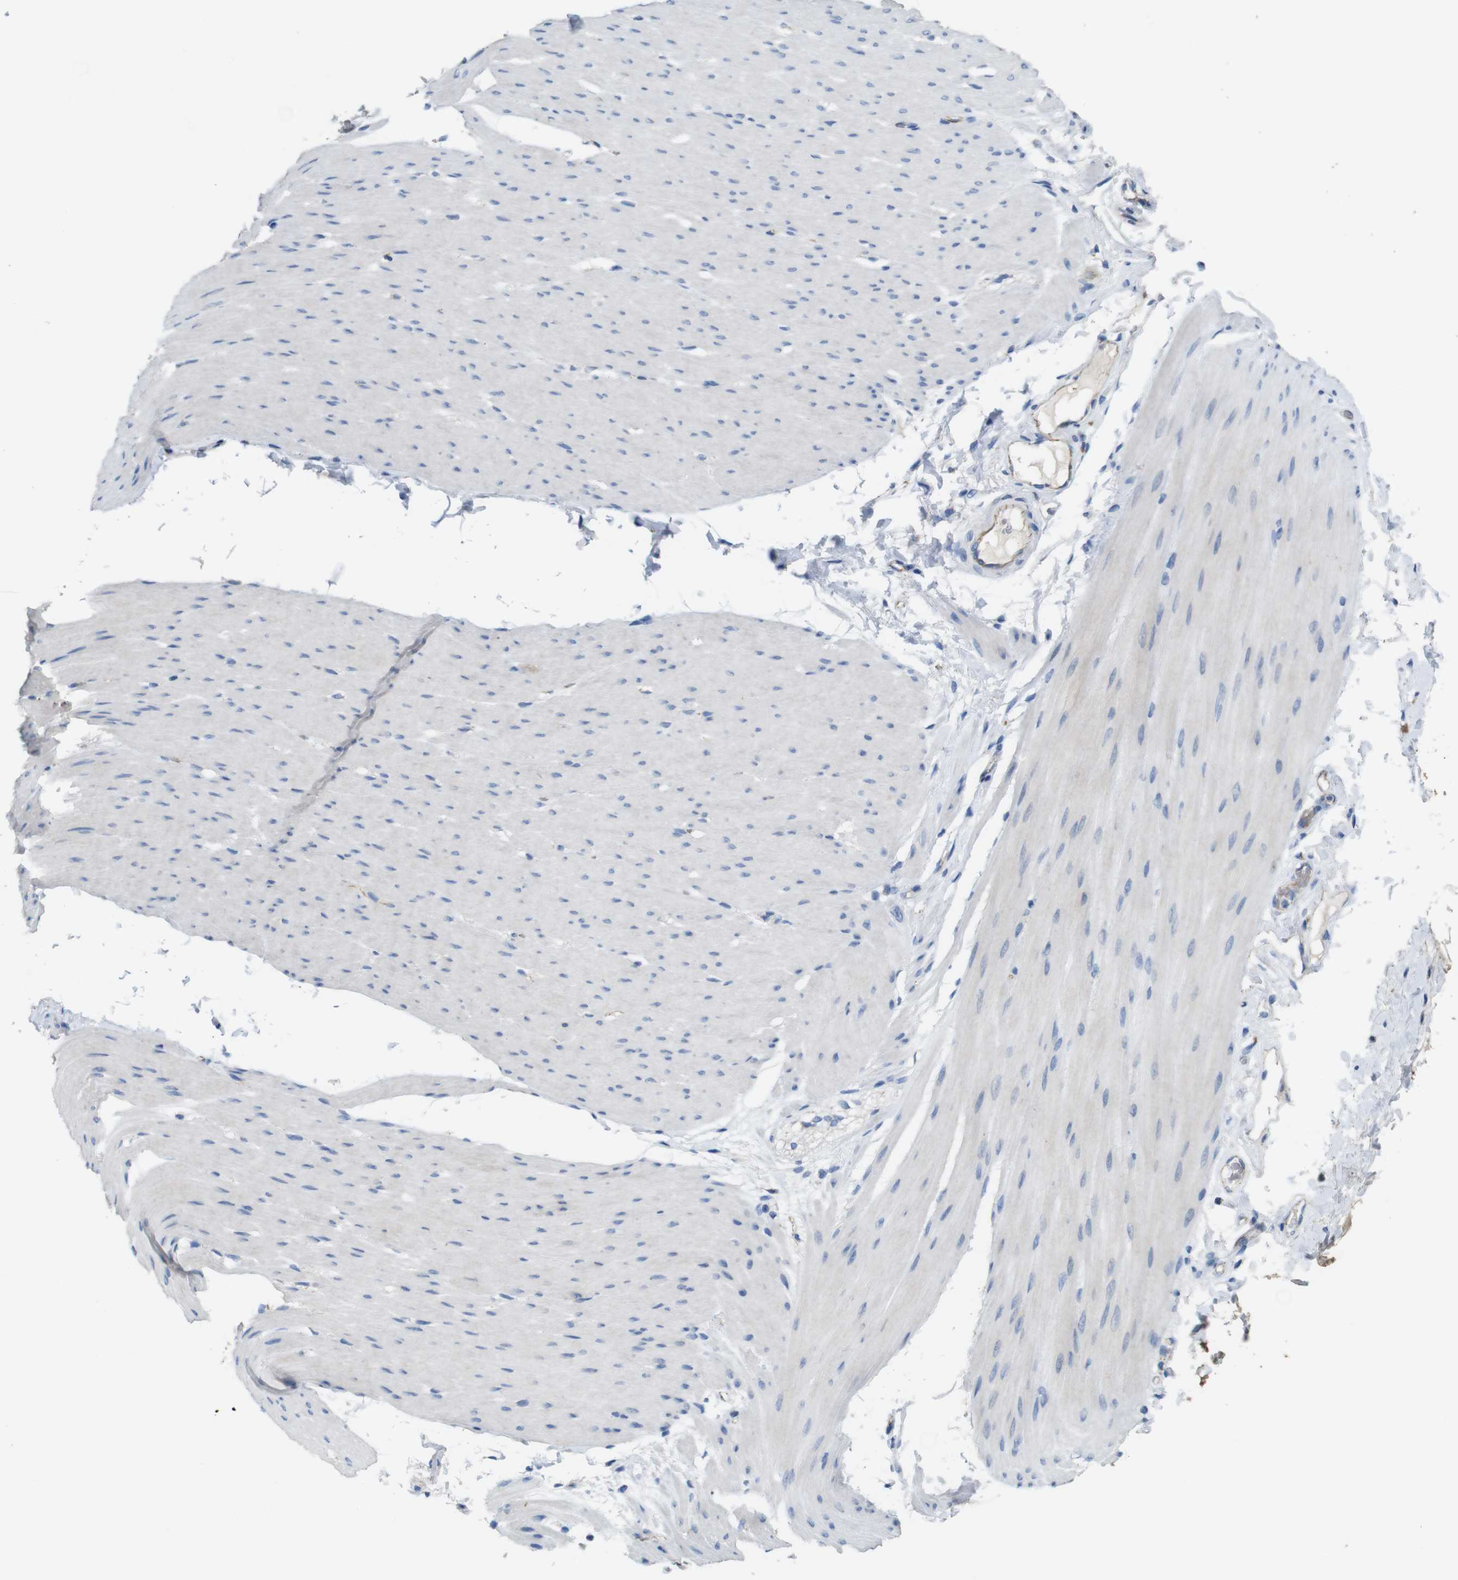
{"staining": {"intensity": "negative", "quantity": "none", "location": "none"}, "tissue": "smooth muscle", "cell_type": "Smooth muscle cells", "image_type": "normal", "snomed": [{"axis": "morphology", "description": "Normal tissue, NOS"}, {"axis": "topography", "description": "Smooth muscle"}, {"axis": "topography", "description": "Colon"}], "caption": "Smooth muscle stained for a protein using IHC shows no positivity smooth muscle cells.", "gene": "NHLRC3", "patient": {"sex": "male", "age": 67}}